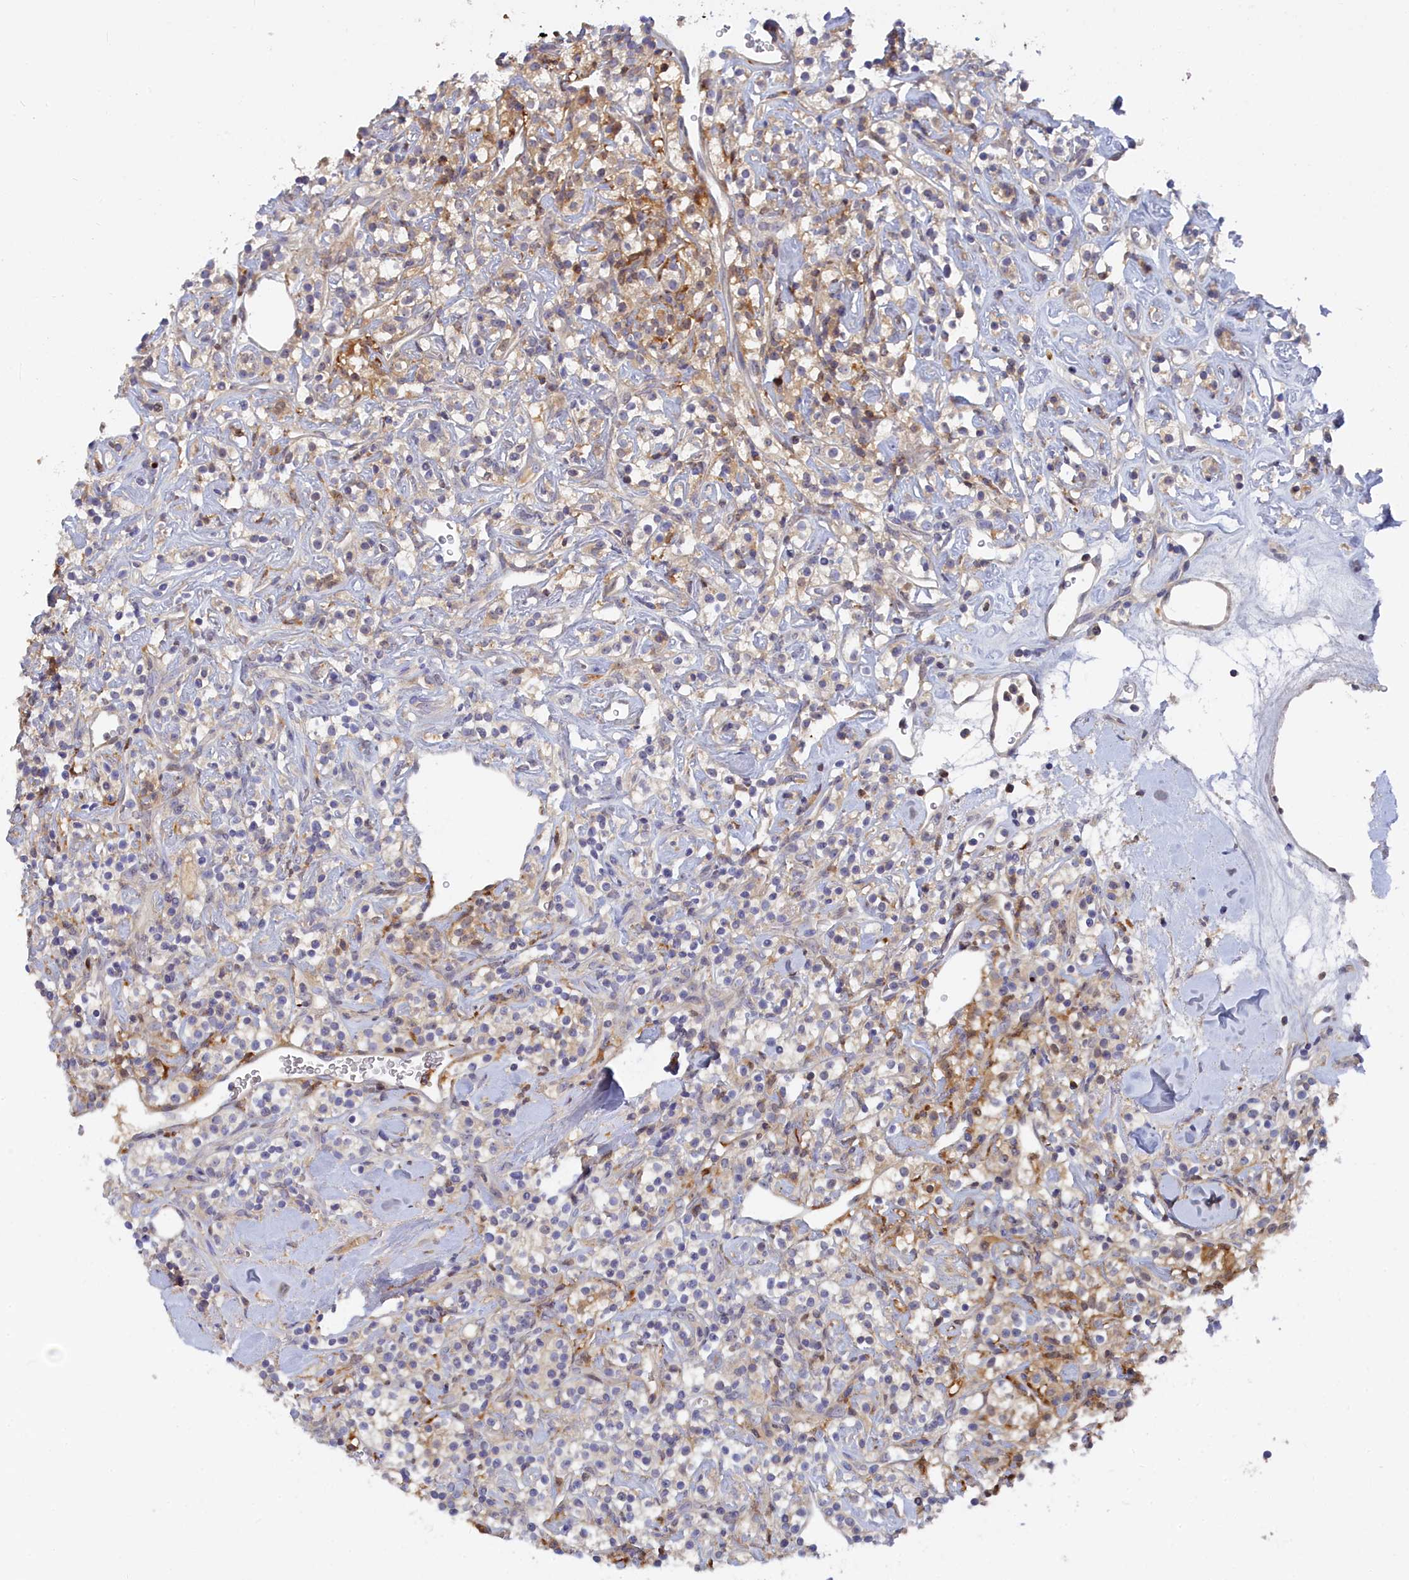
{"staining": {"intensity": "moderate", "quantity": "<25%", "location": "cytoplasmic/membranous"}, "tissue": "renal cancer", "cell_type": "Tumor cells", "image_type": "cancer", "snomed": [{"axis": "morphology", "description": "Adenocarcinoma, NOS"}, {"axis": "topography", "description": "Kidney"}], "caption": "Immunohistochemical staining of human renal adenocarcinoma displays moderate cytoplasmic/membranous protein positivity in approximately <25% of tumor cells.", "gene": "SPATA5L1", "patient": {"sex": "male", "age": 77}}